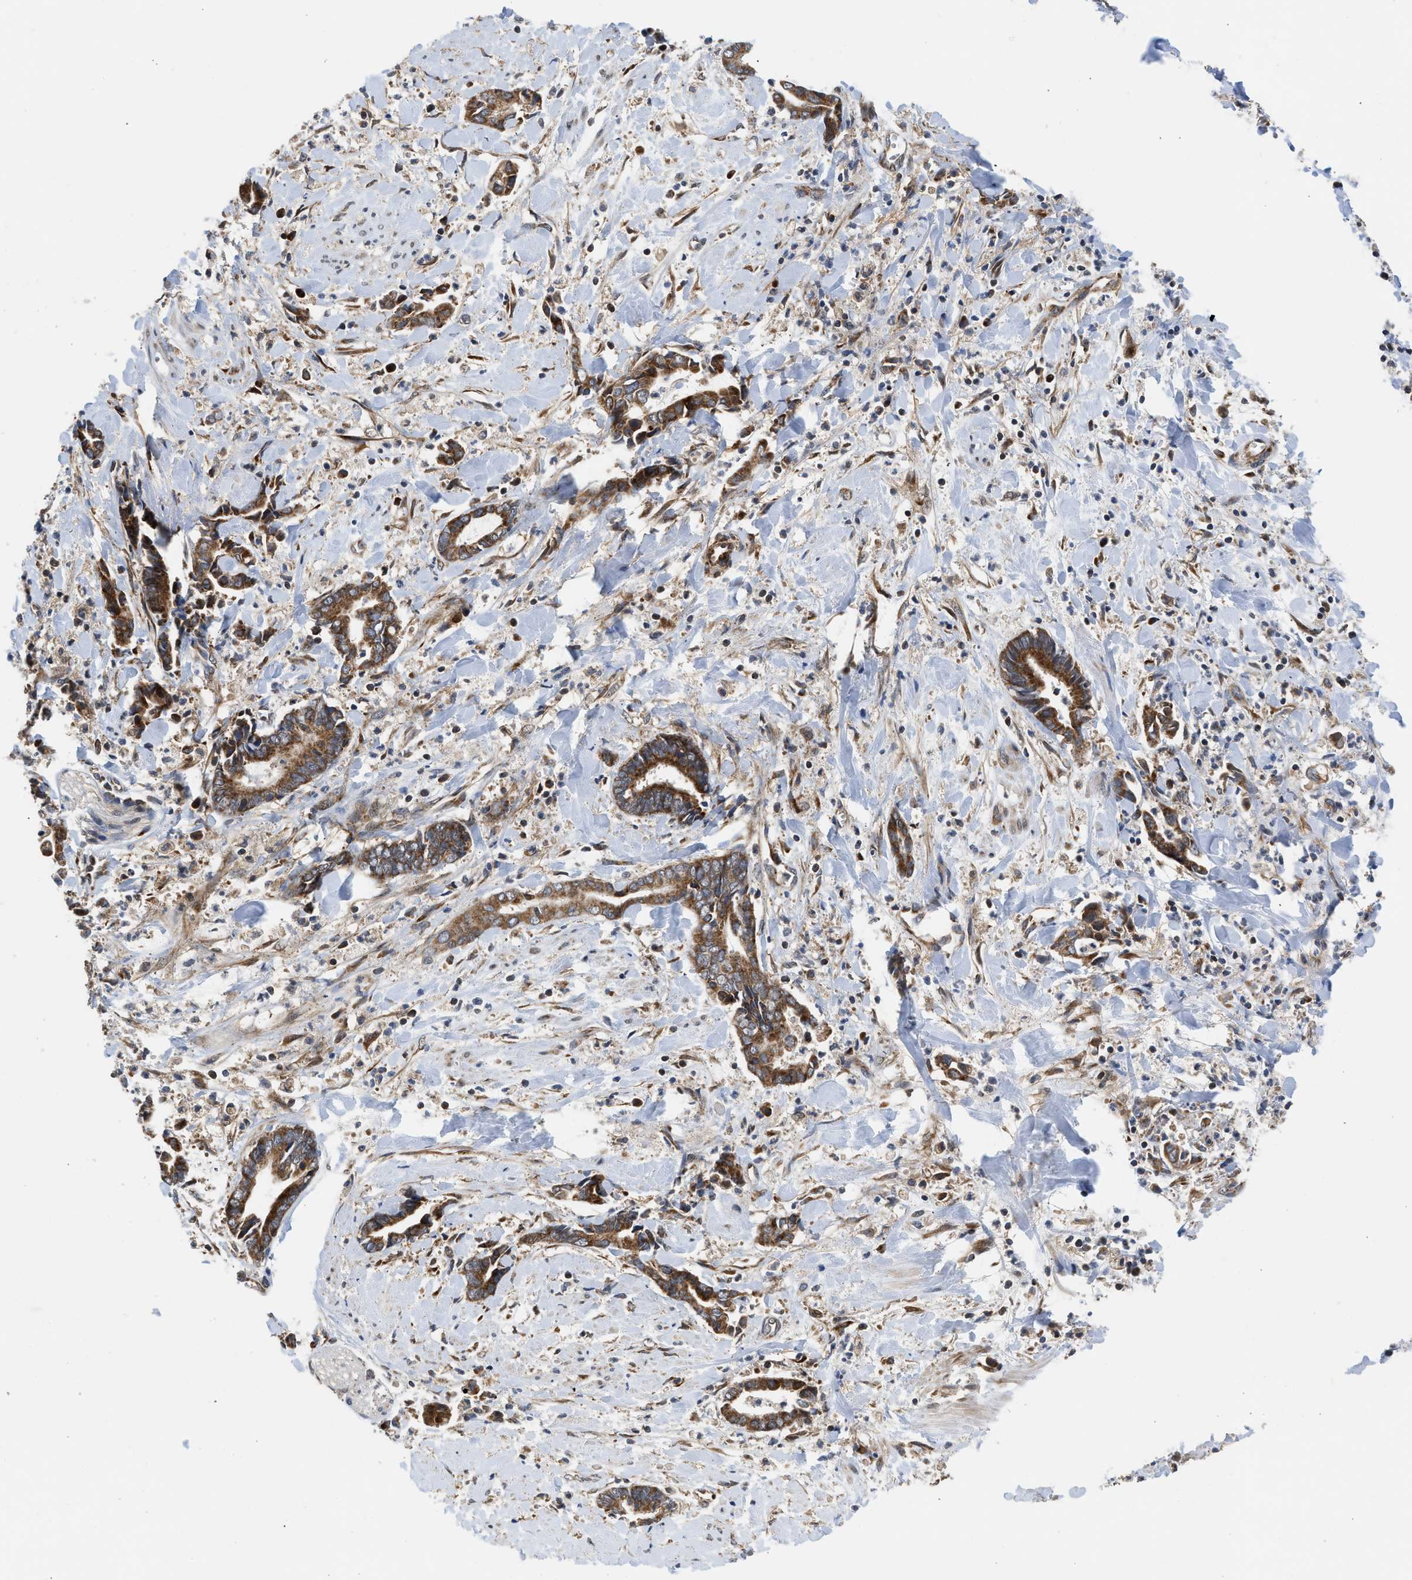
{"staining": {"intensity": "strong", "quantity": ">75%", "location": "cytoplasmic/membranous"}, "tissue": "cervical cancer", "cell_type": "Tumor cells", "image_type": "cancer", "snomed": [{"axis": "morphology", "description": "Adenocarcinoma, NOS"}, {"axis": "topography", "description": "Cervix"}], "caption": "Cervical cancer (adenocarcinoma) stained with immunohistochemistry (IHC) exhibits strong cytoplasmic/membranous expression in approximately >75% of tumor cells.", "gene": "POLG2", "patient": {"sex": "female", "age": 44}}